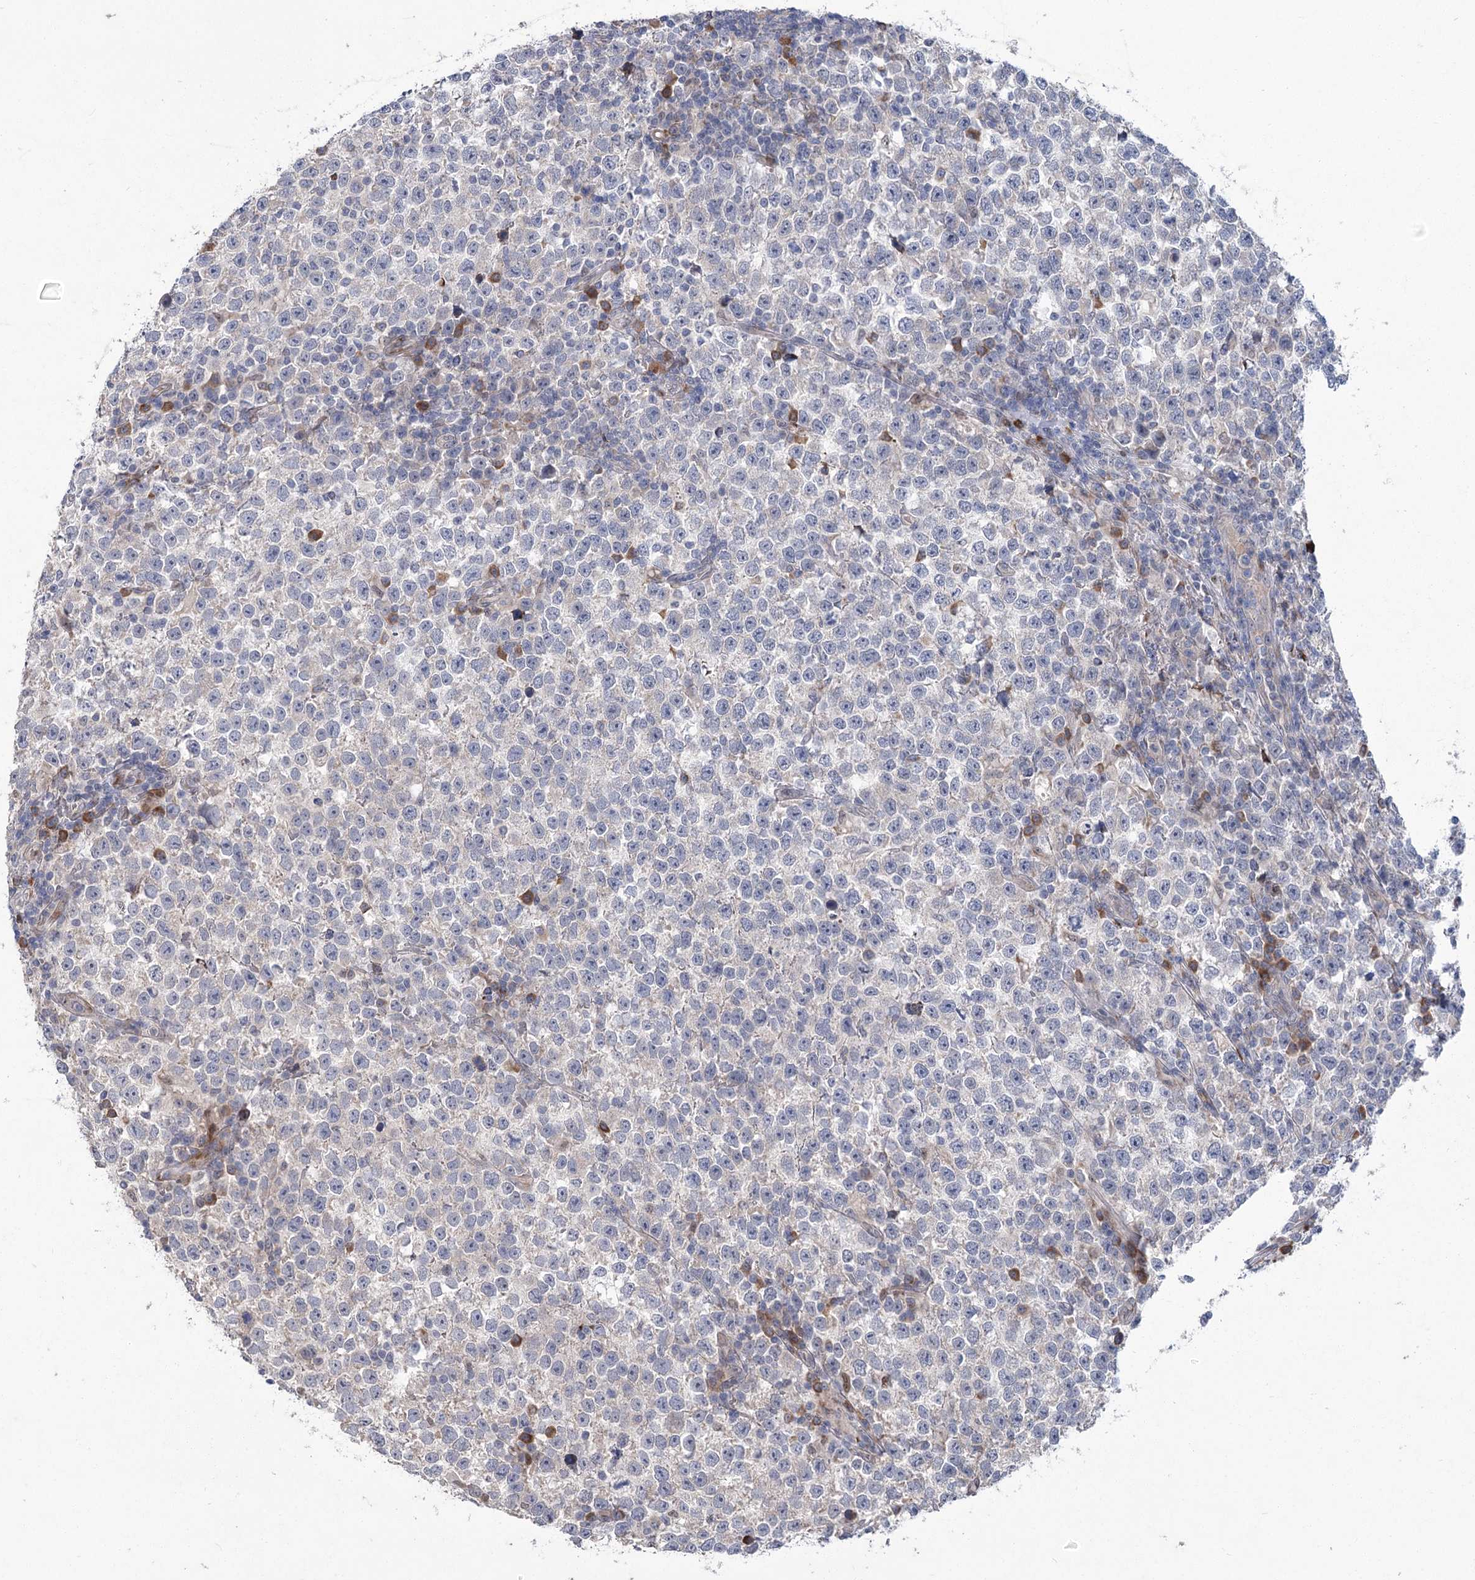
{"staining": {"intensity": "negative", "quantity": "none", "location": "none"}, "tissue": "testis cancer", "cell_type": "Tumor cells", "image_type": "cancer", "snomed": [{"axis": "morphology", "description": "Normal tissue, NOS"}, {"axis": "morphology", "description": "Seminoma, NOS"}, {"axis": "topography", "description": "Testis"}], "caption": "DAB immunohistochemical staining of human seminoma (testis) reveals no significant positivity in tumor cells.", "gene": "GCNT4", "patient": {"sex": "male", "age": 43}}